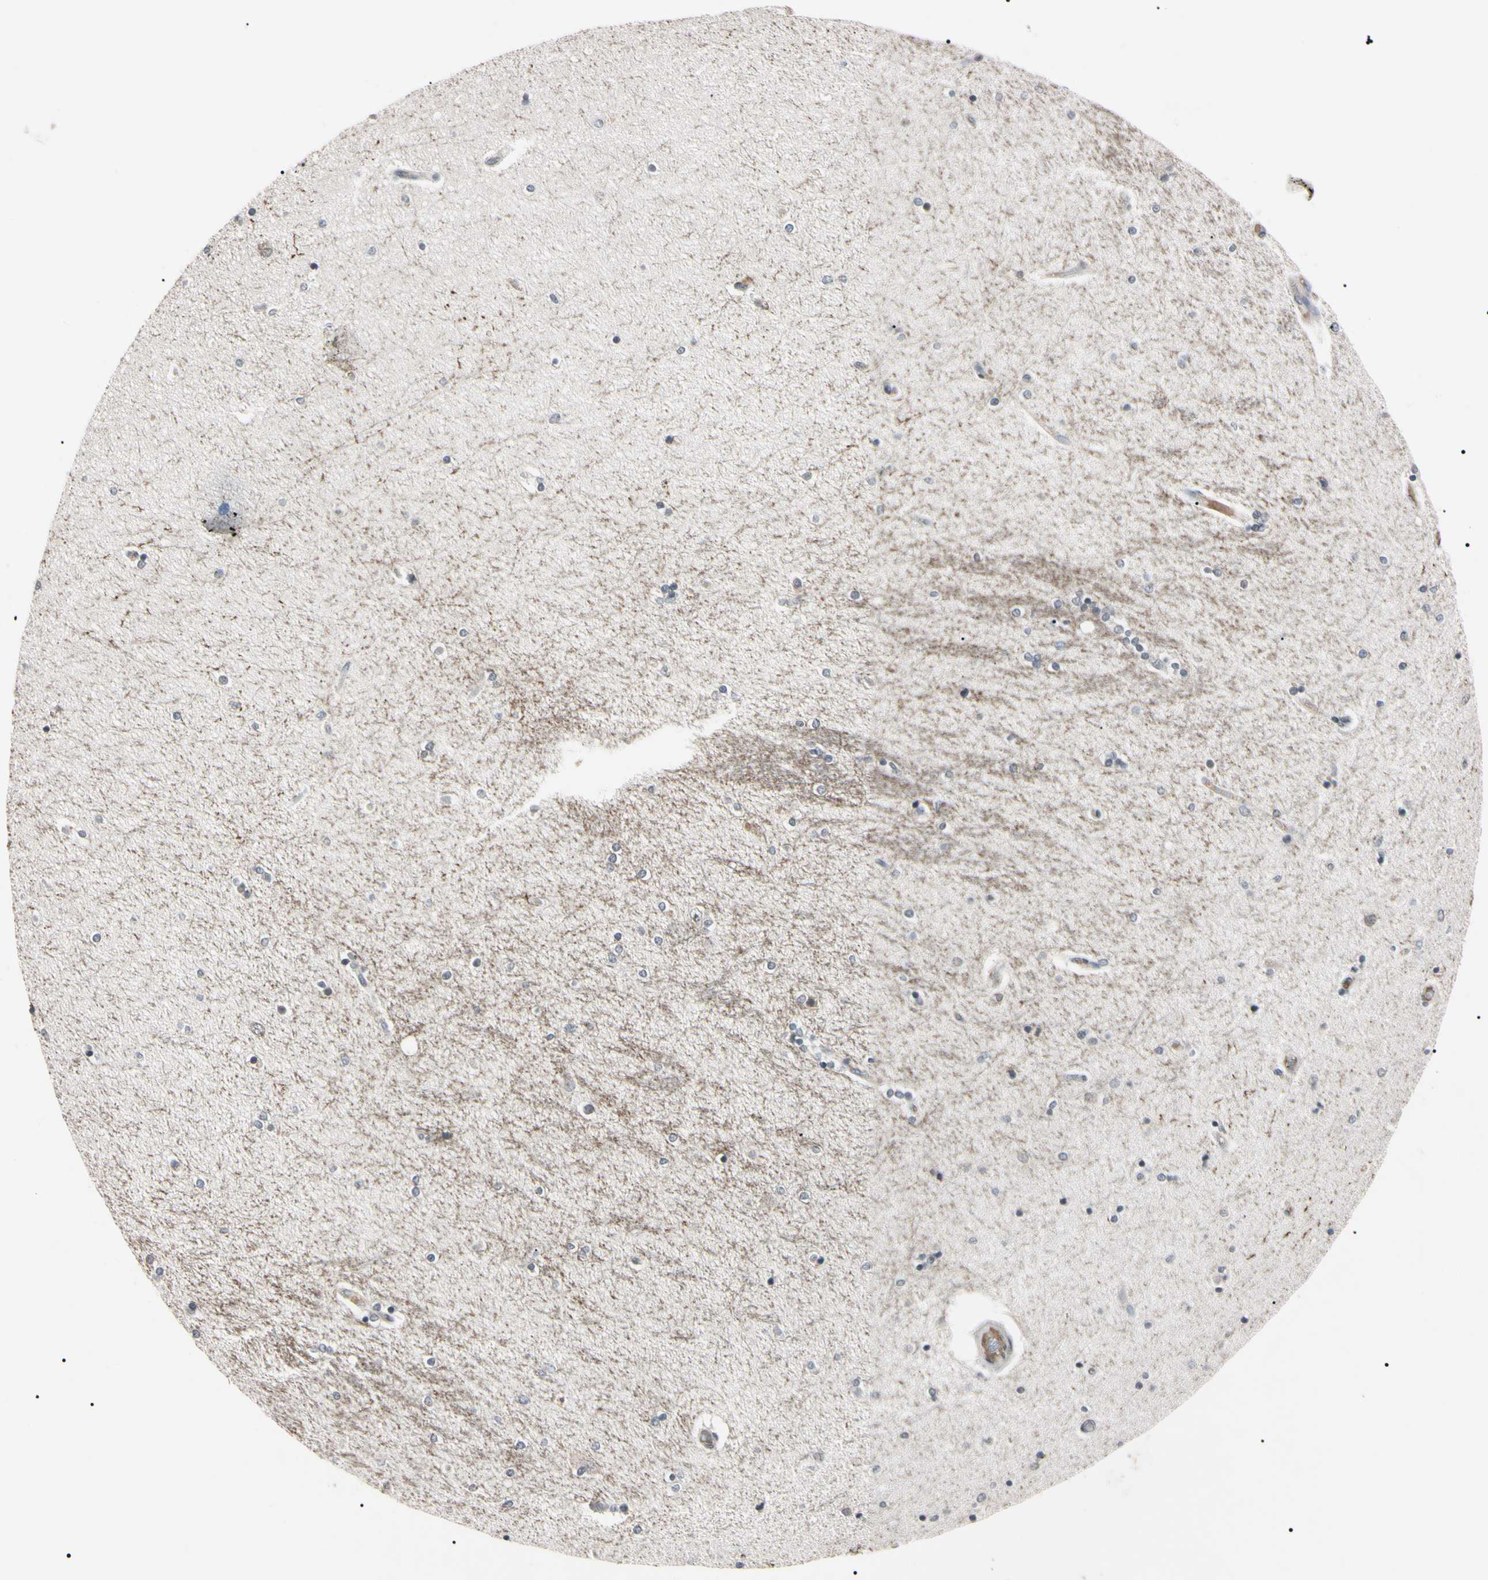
{"staining": {"intensity": "negative", "quantity": "none", "location": "none"}, "tissue": "hippocampus", "cell_type": "Glial cells", "image_type": "normal", "snomed": [{"axis": "morphology", "description": "Normal tissue, NOS"}, {"axis": "topography", "description": "Hippocampus"}], "caption": "Image shows no significant protein positivity in glial cells of unremarkable hippocampus.", "gene": "YY1", "patient": {"sex": "female", "age": 54}}